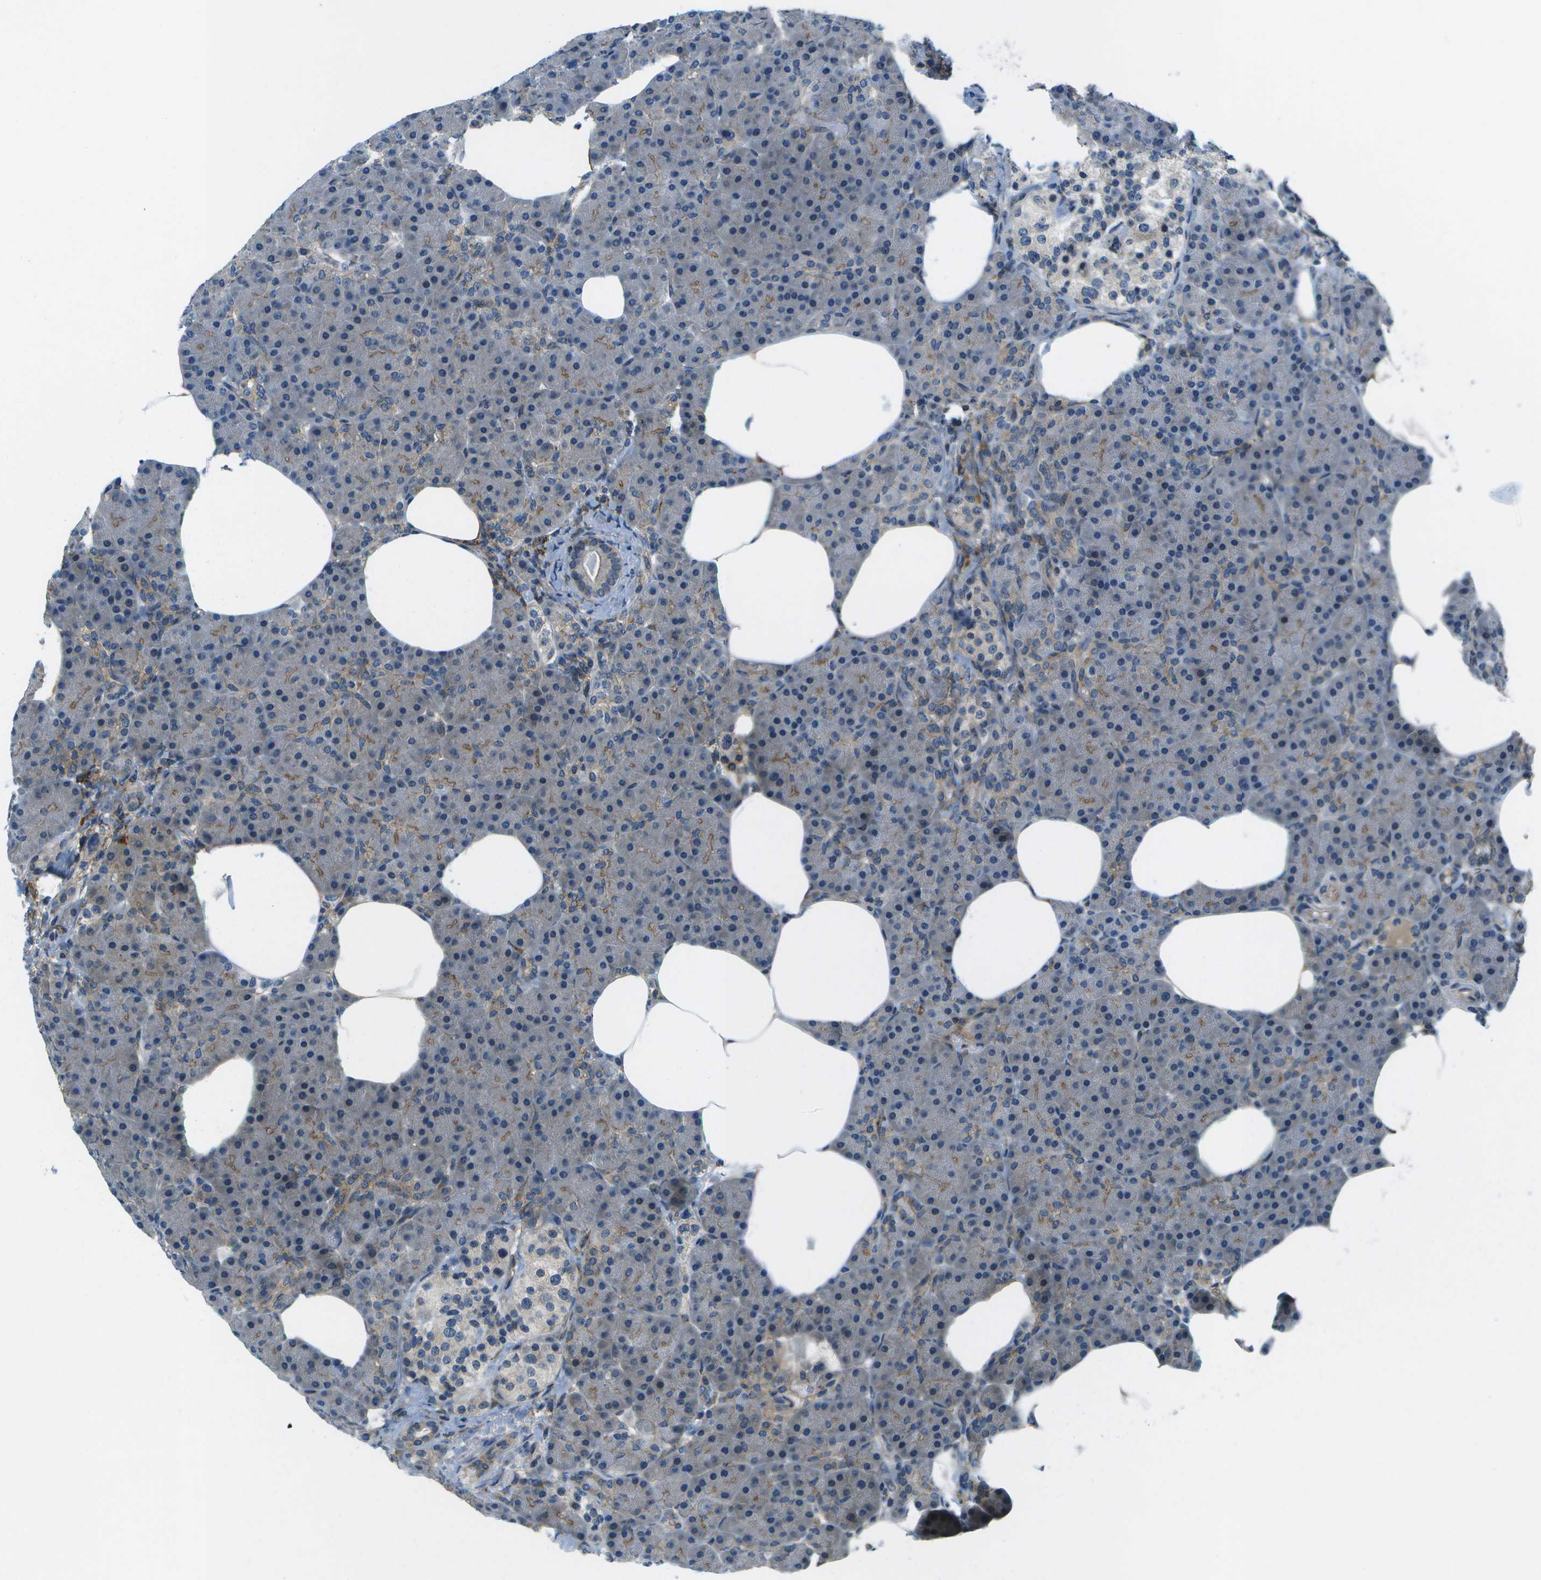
{"staining": {"intensity": "moderate", "quantity": "<25%", "location": "cytoplasmic/membranous"}, "tissue": "pancreas", "cell_type": "Exocrine glandular cells", "image_type": "normal", "snomed": [{"axis": "morphology", "description": "Normal tissue, NOS"}, {"axis": "topography", "description": "Pancreas"}], "caption": "The photomicrograph displays immunohistochemical staining of benign pancreas. There is moderate cytoplasmic/membranous positivity is identified in about <25% of exocrine glandular cells. (brown staining indicates protein expression, while blue staining denotes nuclei).", "gene": "CTIF", "patient": {"sex": "female", "age": 70}}